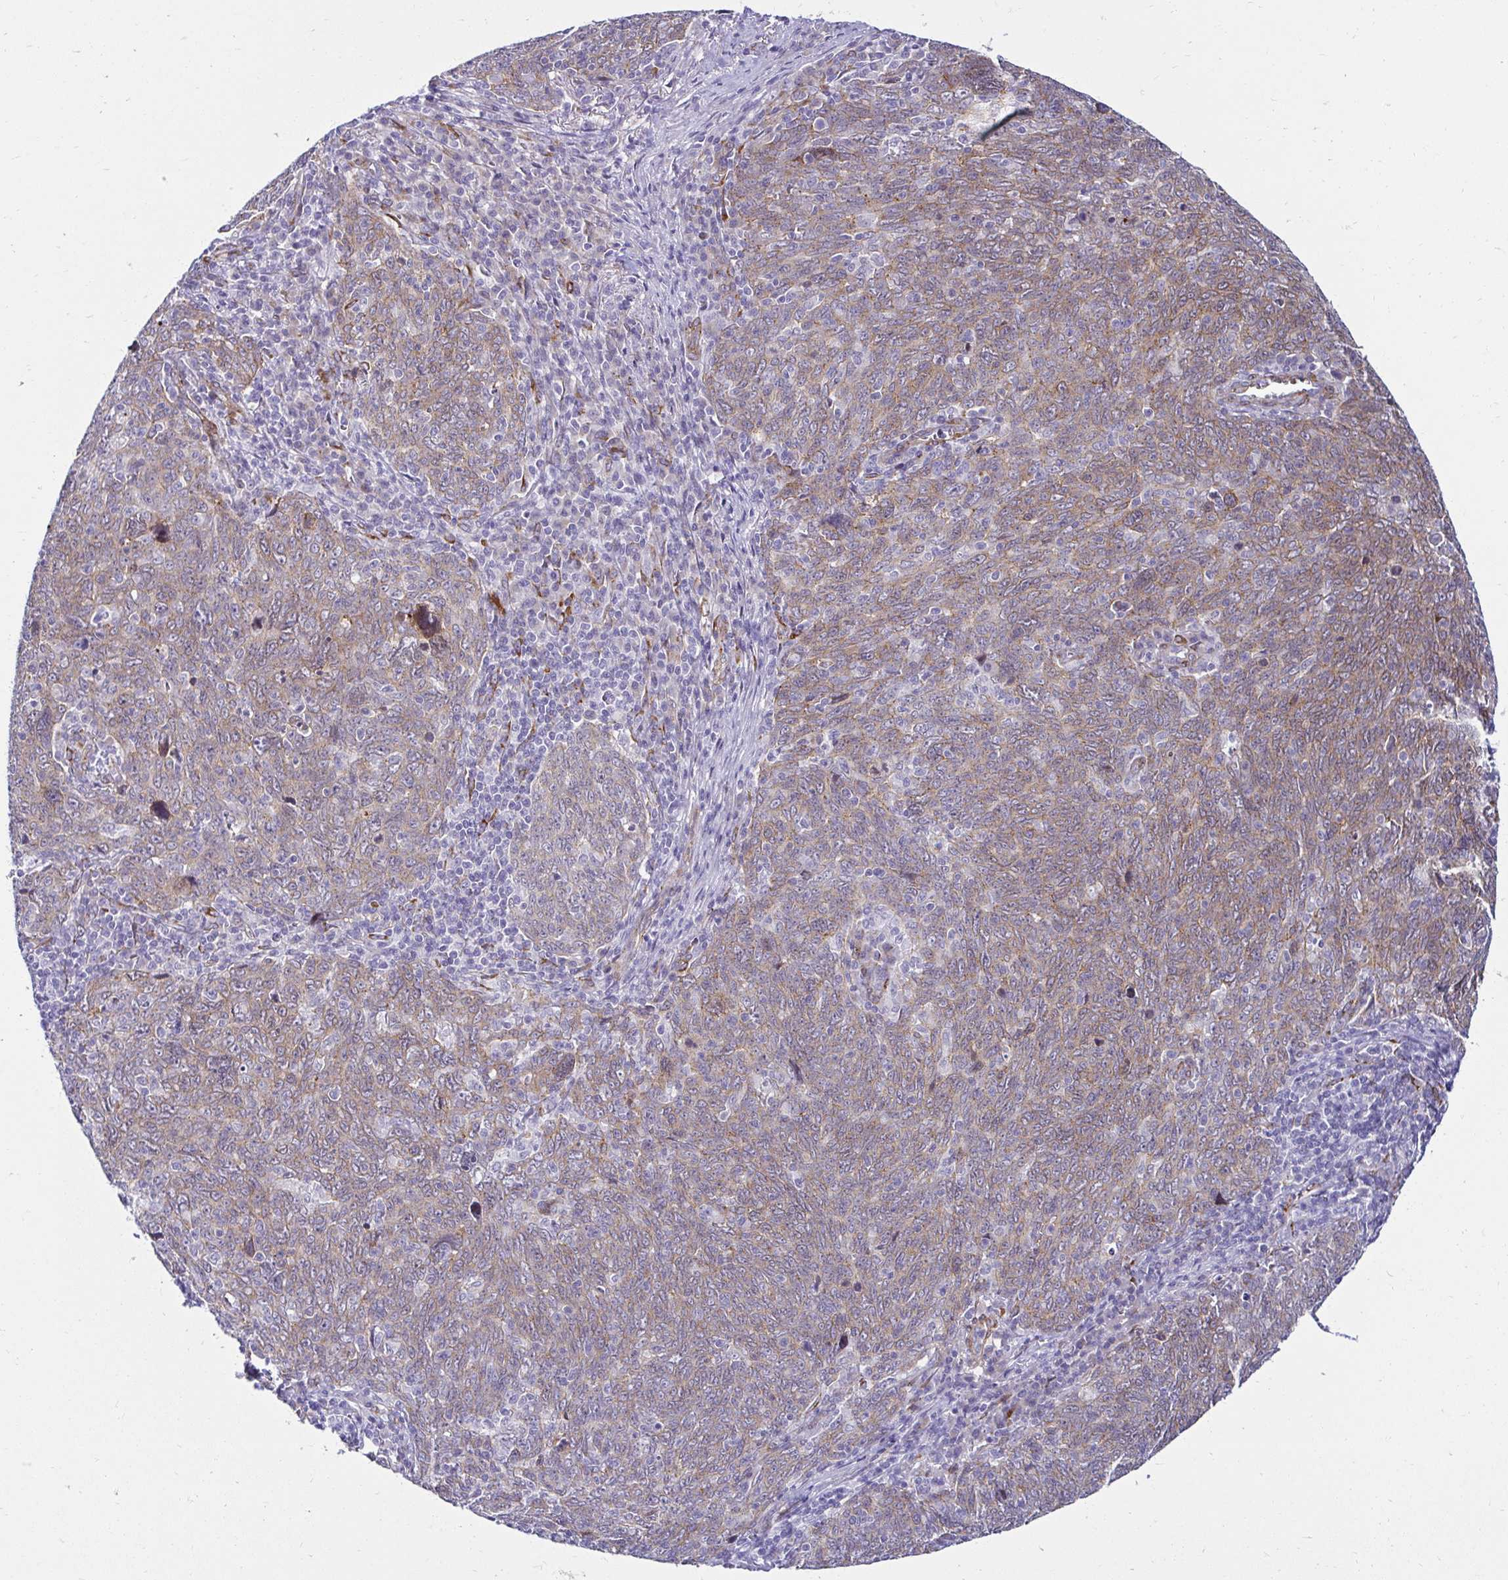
{"staining": {"intensity": "weak", "quantity": ">75%", "location": "cytoplasmic/membranous"}, "tissue": "lung cancer", "cell_type": "Tumor cells", "image_type": "cancer", "snomed": [{"axis": "morphology", "description": "Squamous cell carcinoma, NOS"}, {"axis": "topography", "description": "Lung"}], "caption": "Weak cytoplasmic/membranous staining for a protein is seen in approximately >75% of tumor cells of lung cancer (squamous cell carcinoma) using immunohistochemistry.", "gene": "ANKRD62", "patient": {"sex": "female", "age": 72}}